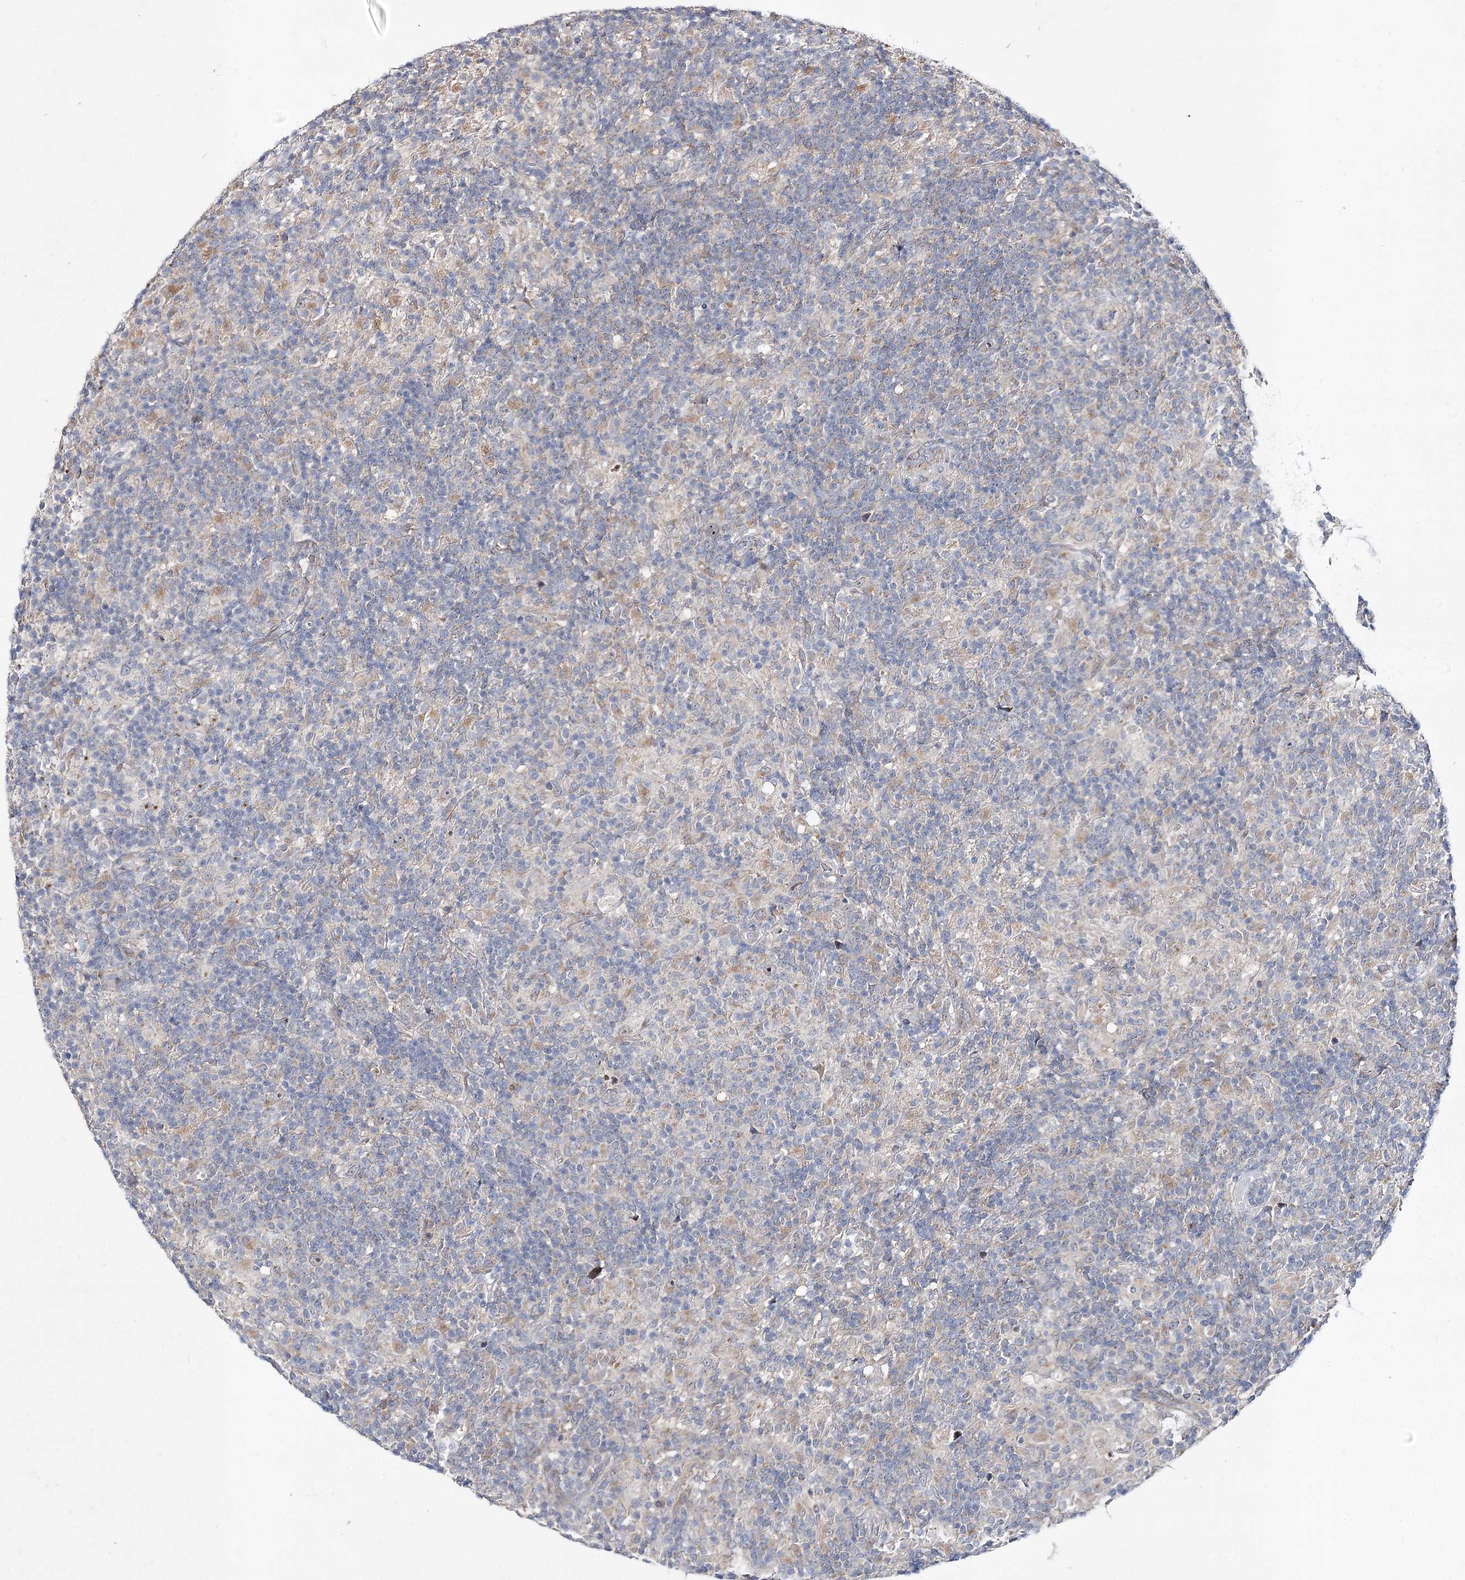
{"staining": {"intensity": "negative", "quantity": "none", "location": "none"}, "tissue": "lymphoma", "cell_type": "Tumor cells", "image_type": "cancer", "snomed": [{"axis": "morphology", "description": "Hodgkin's disease, NOS"}, {"axis": "topography", "description": "Lymph node"}], "caption": "DAB immunohistochemical staining of lymphoma shows no significant staining in tumor cells.", "gene": "ARHGAP32", "patient": {"sex": "male", "age": 70}}